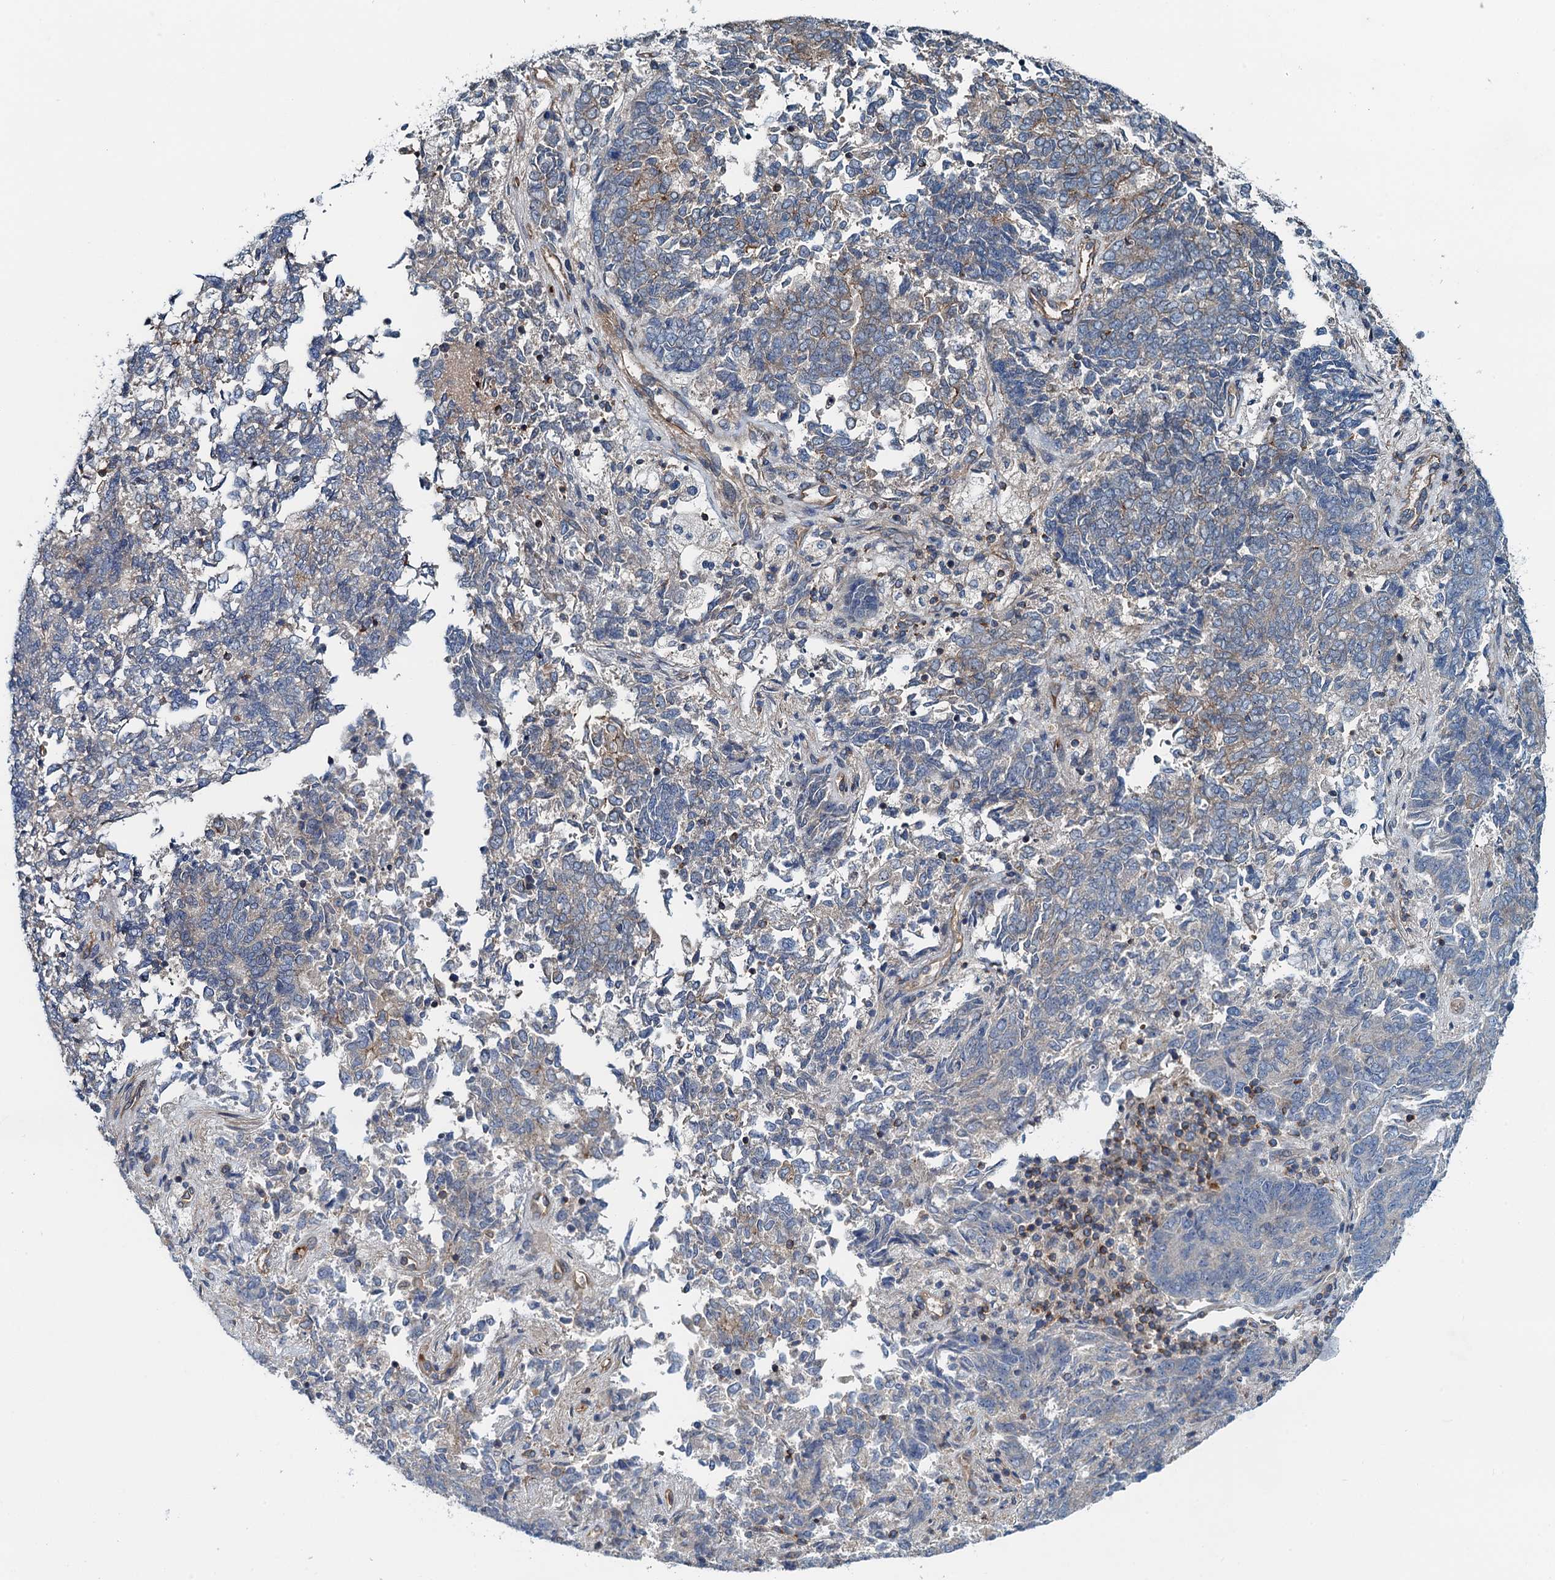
{"staining": {"intensity": "weak", "quantity": "<25%", "location": "cytoplasmic/membranous"}, "tissue": "endometrial cancer", "cell_type": "Tumor cells", "image_type": "cancer", "snomed": [{"axis": "morphology", "description": "Adenocarcinoma, NOS"}, {"axis": "topography", "description": "Endometrium"}], "caption": "Tumor cells are negative for brown protein staining in adenocarcinoma (endometrial).", "gene": "ROGDI", "patient": {"sex": "female", "age": 80}}